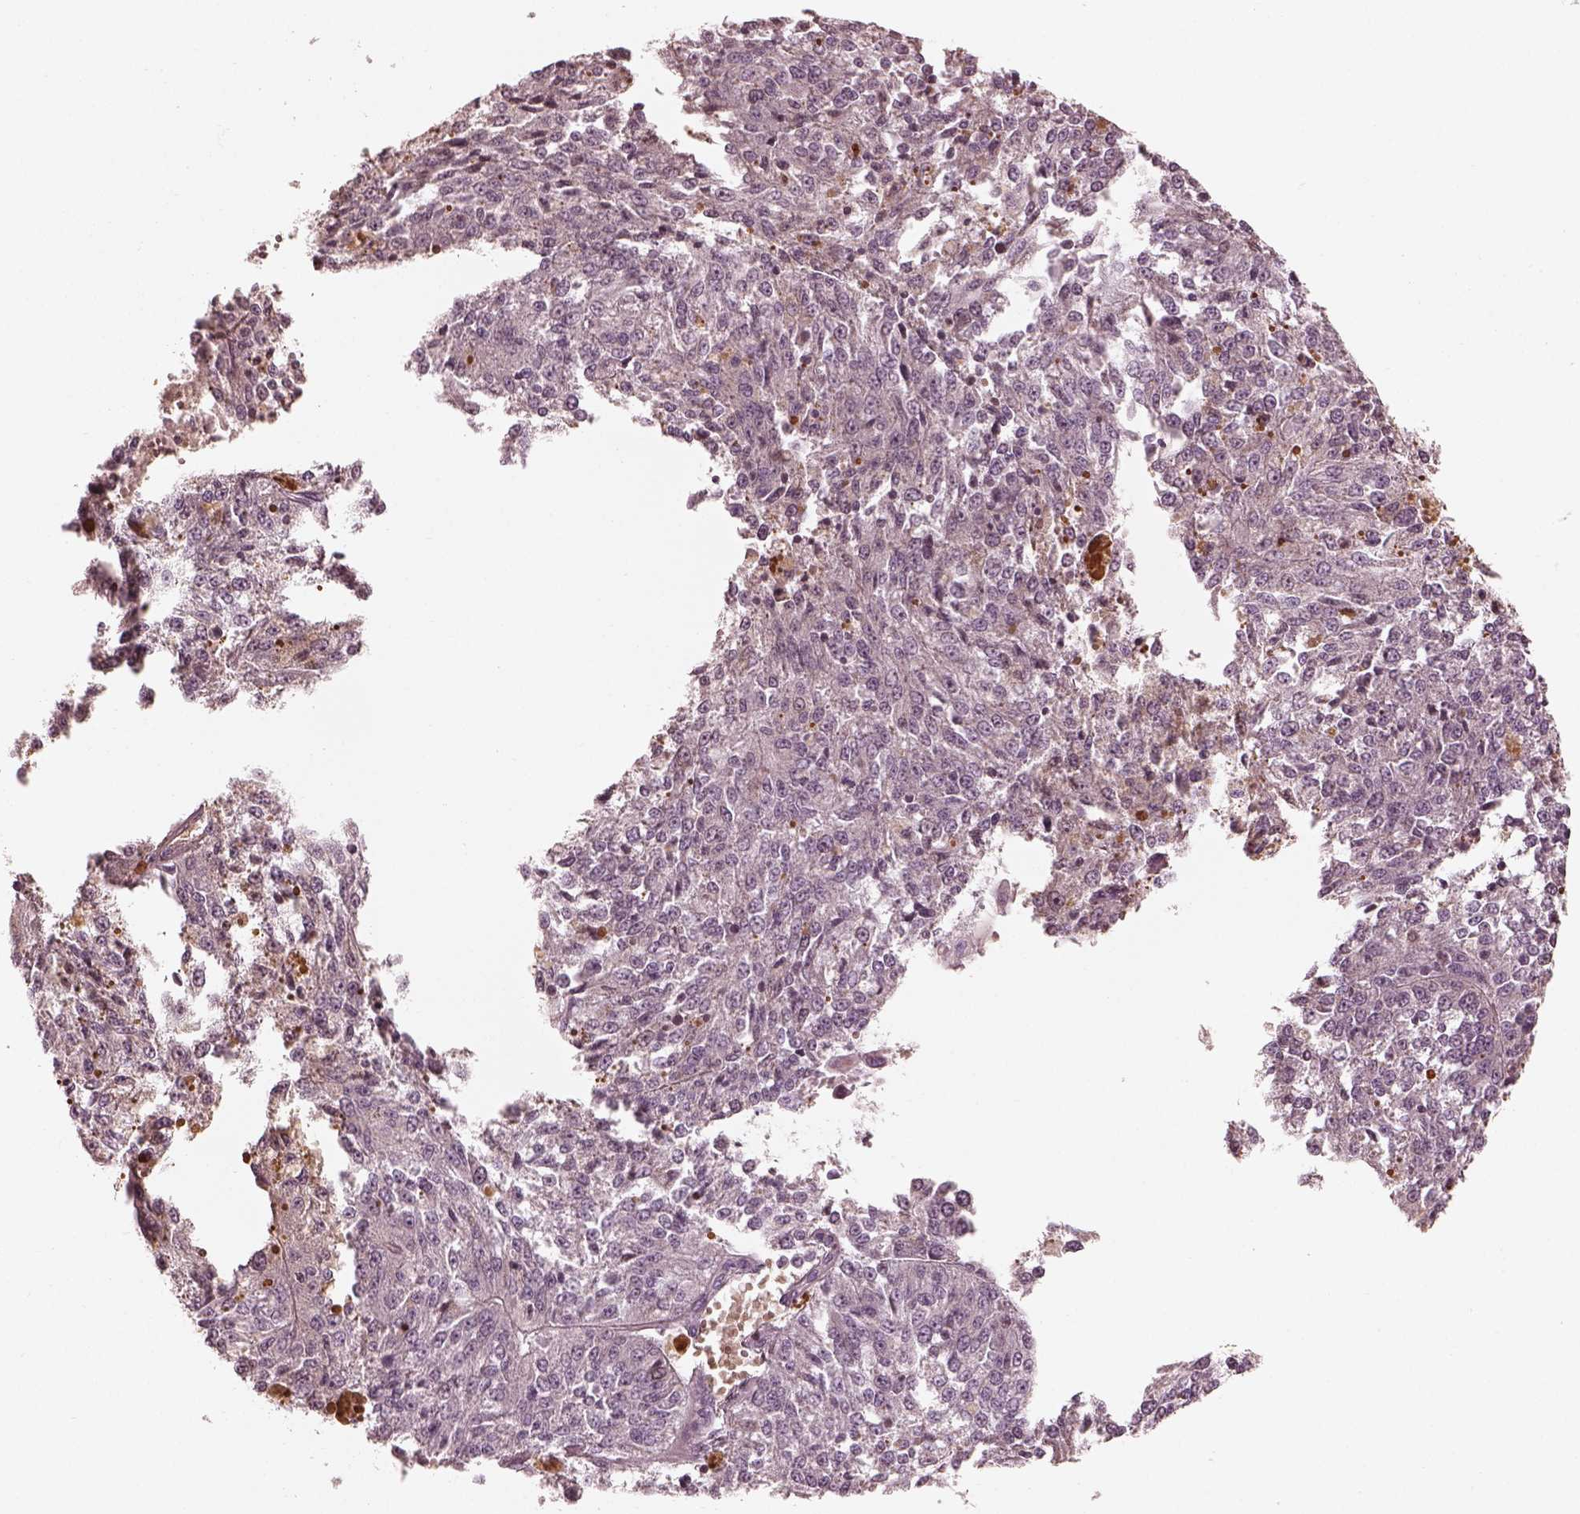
{"staining": {"intensity": "negative", "quantity": "none", "location": "none"}, "tissue": "melanoma", "cell_type": "Tumor cells", "image_type": "cancer", "snomed": [{"axis": "morphology", "description": "Malignant melanoma, Metastatic site"}, {"axis": "topography", "description": "Lymph node"}], "caption": "A photomicrograph of human malignant melanoma (metastatic site) is negative for staining in tumor cells.", "gene": "ANKLE1", "patient": {"sex": "female", "age": 64}}